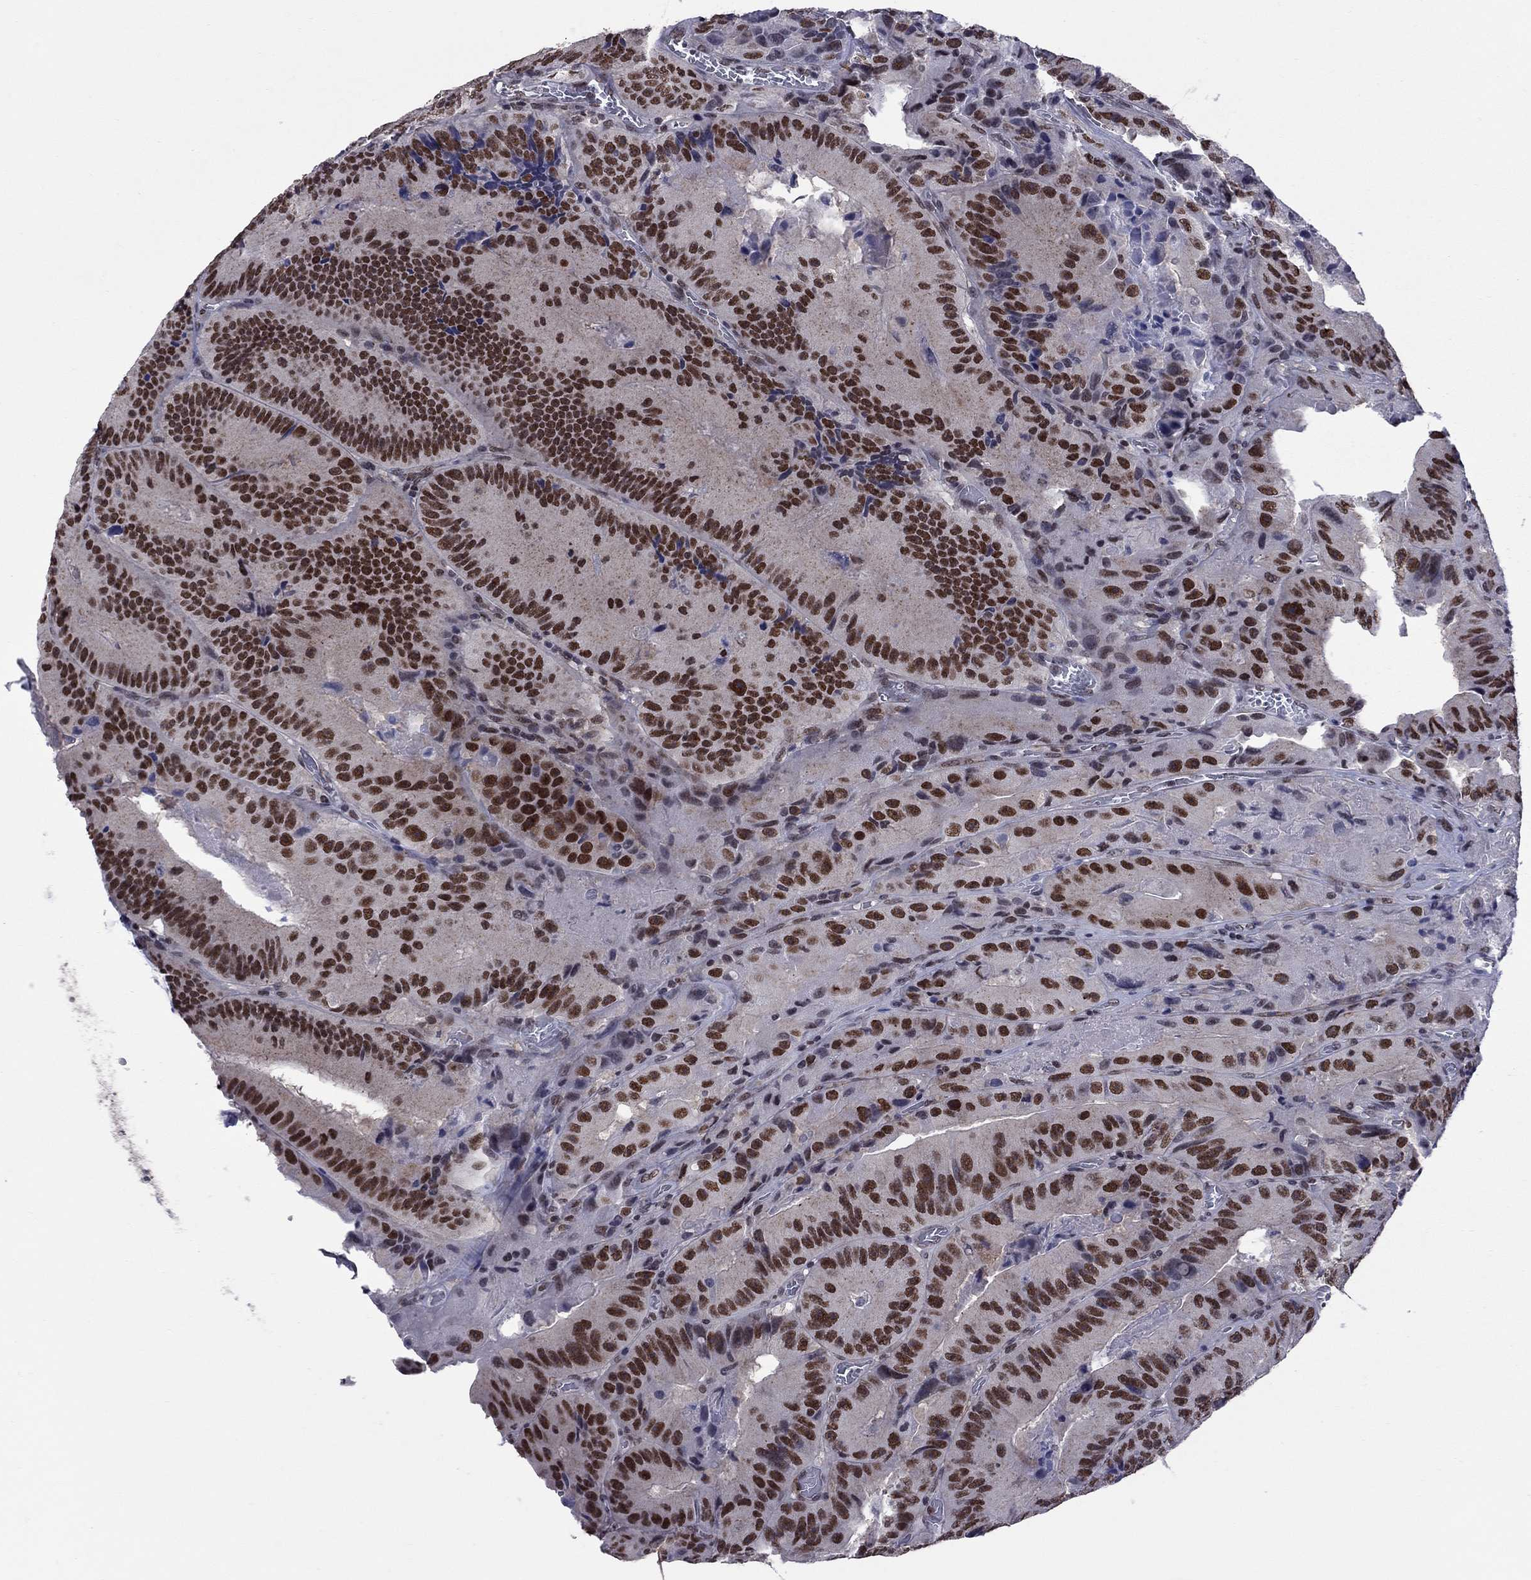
{"staining": {"intensity": "strong", "quantity": ">75%", "location": "nuclear"}, "tissue": "colorectal cancer", "cell_type": "Tumor cells", "image_type": "cancer", "snomed": [{"axis": "morphology", "description": "Adenocarcinoma, NOS"}, {"axis": "topography", "description": "Colon"}], "caption": "Protein staining of colorectal cancer (adenocarcinoma) tissue reveals strong nuclear expression in approximately >75% of tumor cells.", "gene": "TAF9", "patient": {"sex": "female", "age": 86}}